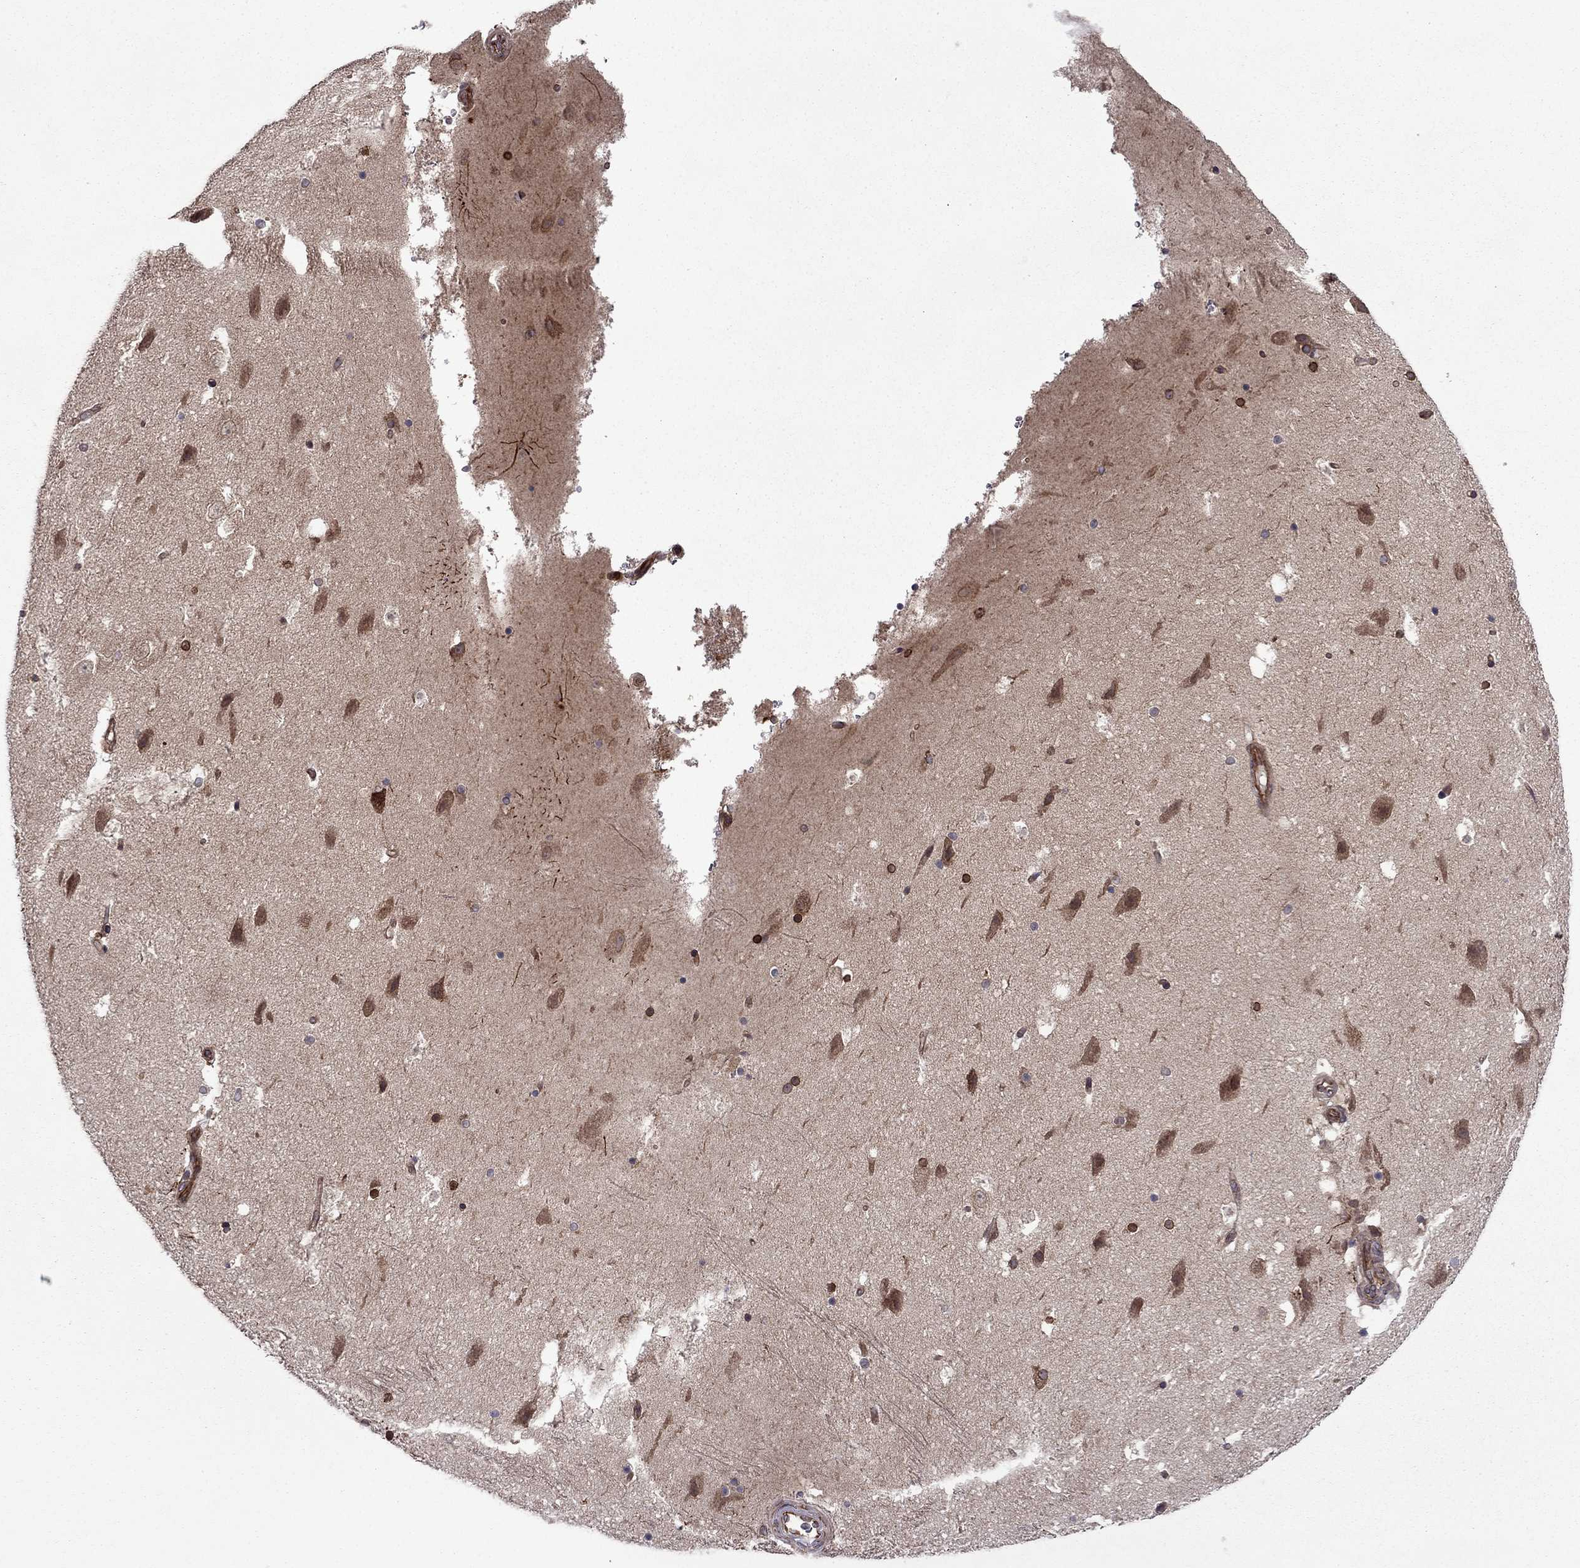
{"staining": {"intensity": "strong", "quantity": "<25%", "location": "nuclear"}, "tissue": "hippocampus", "cell_type": "Glial cells", "image_type": "normal", "snomed": [{"axis": "morphology", "description": "Normal tissue, NOS"}, {"axis": "topography", "description": "Hippocampus"}], "caption": "Glial cells show strong nuclear staining in about <25% of cells in benign hippocampus.", "gene": "CDC42BPA", "patient": {"sex": "male", "age": 51}}